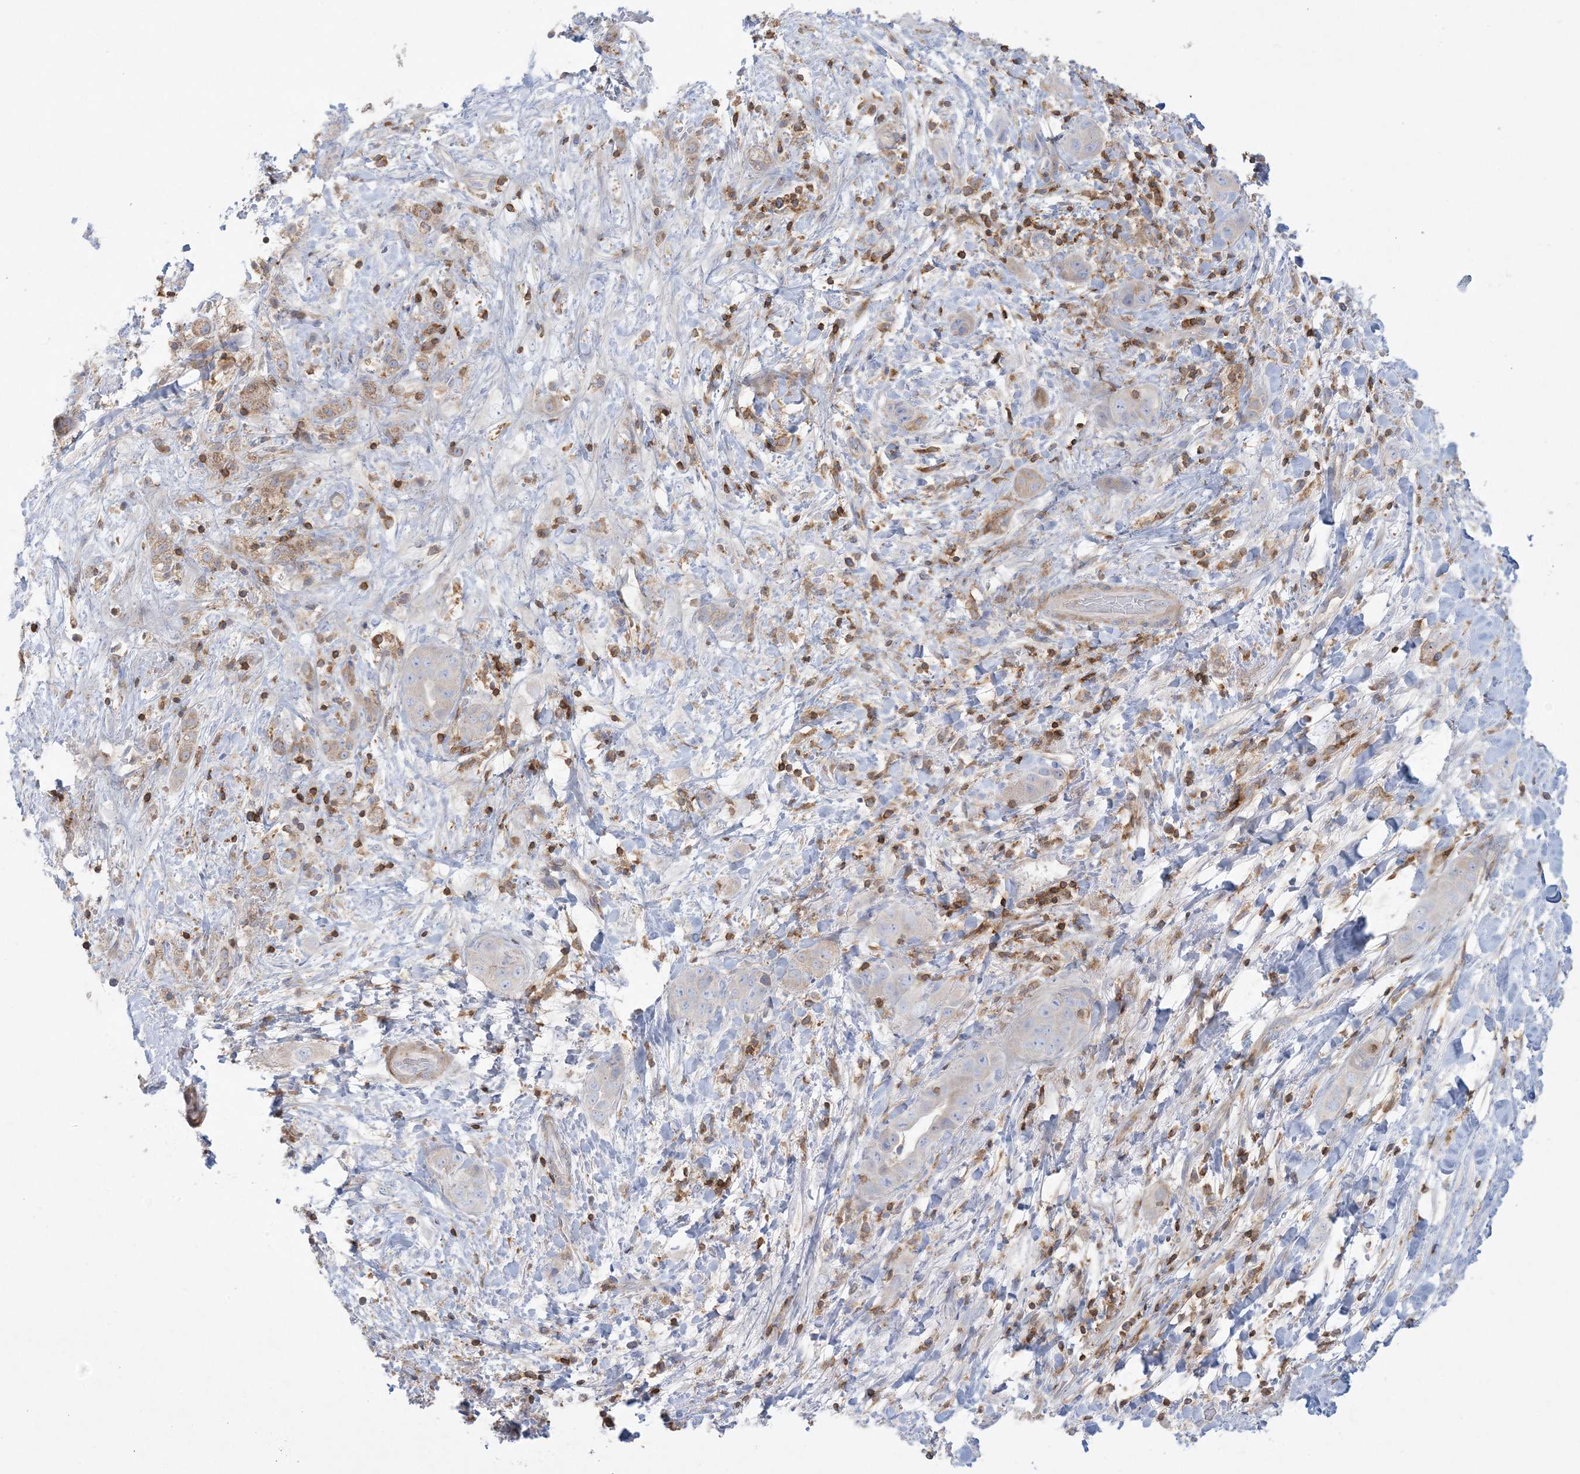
{"staining": {"intensity": "negative", "quantity": "none", "location": "none"}, "tissue": "liver cancer", "cell_type": "Tumor cells", "image_type": "cancer", "snomed": [{"axis": "morphology", "description": "Cholangiocarcinoma"}, {"axis": "topography", "description": "Liver"}], "caption": "Tumor cells are negative for protein expression in human liver cancer (cholangiocarcinoma).", "gene": "ARHGAP30", "patient": {"sex": "female", "age": 52}}